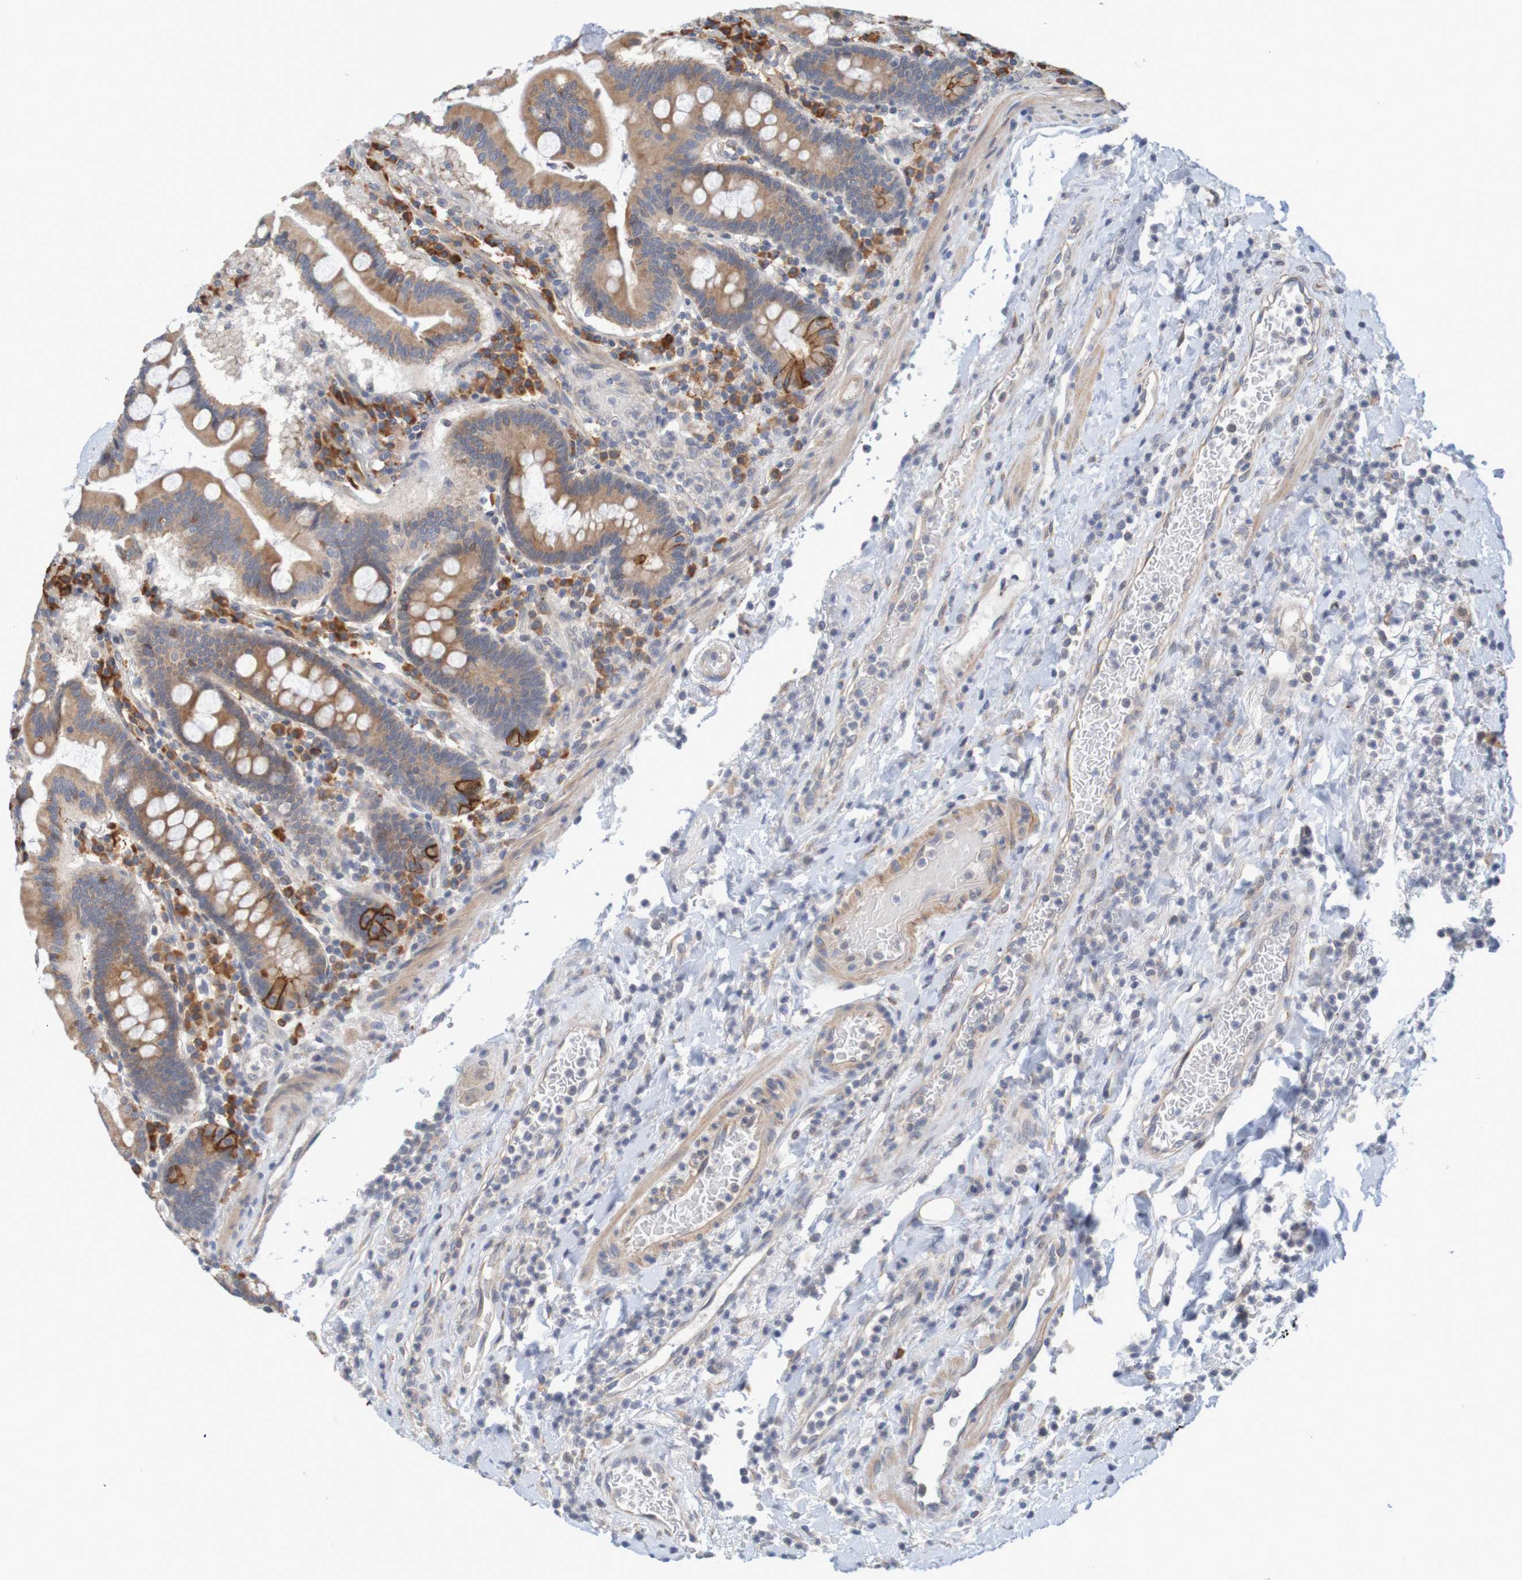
{"staining": {"intensity": "strong", "quantity": ">75%", "location": "cytoplasmic/membranous"}, "tissue": "stomach", "cell_type": "Glandular cells", "image_type": "normal", "snomed": [{"axis": "morphology", "description": "Normal tissue, NOS"}, {"axis": "topography", "description": "Stomach, upper"}], "caption": "Protein expression analysis of benign stomach shows strong cytoplasmic/membranous staining in about >75% of glandular cells.", "gene": "CLDN18", "patient": {"sex": "male", "age": 68}}